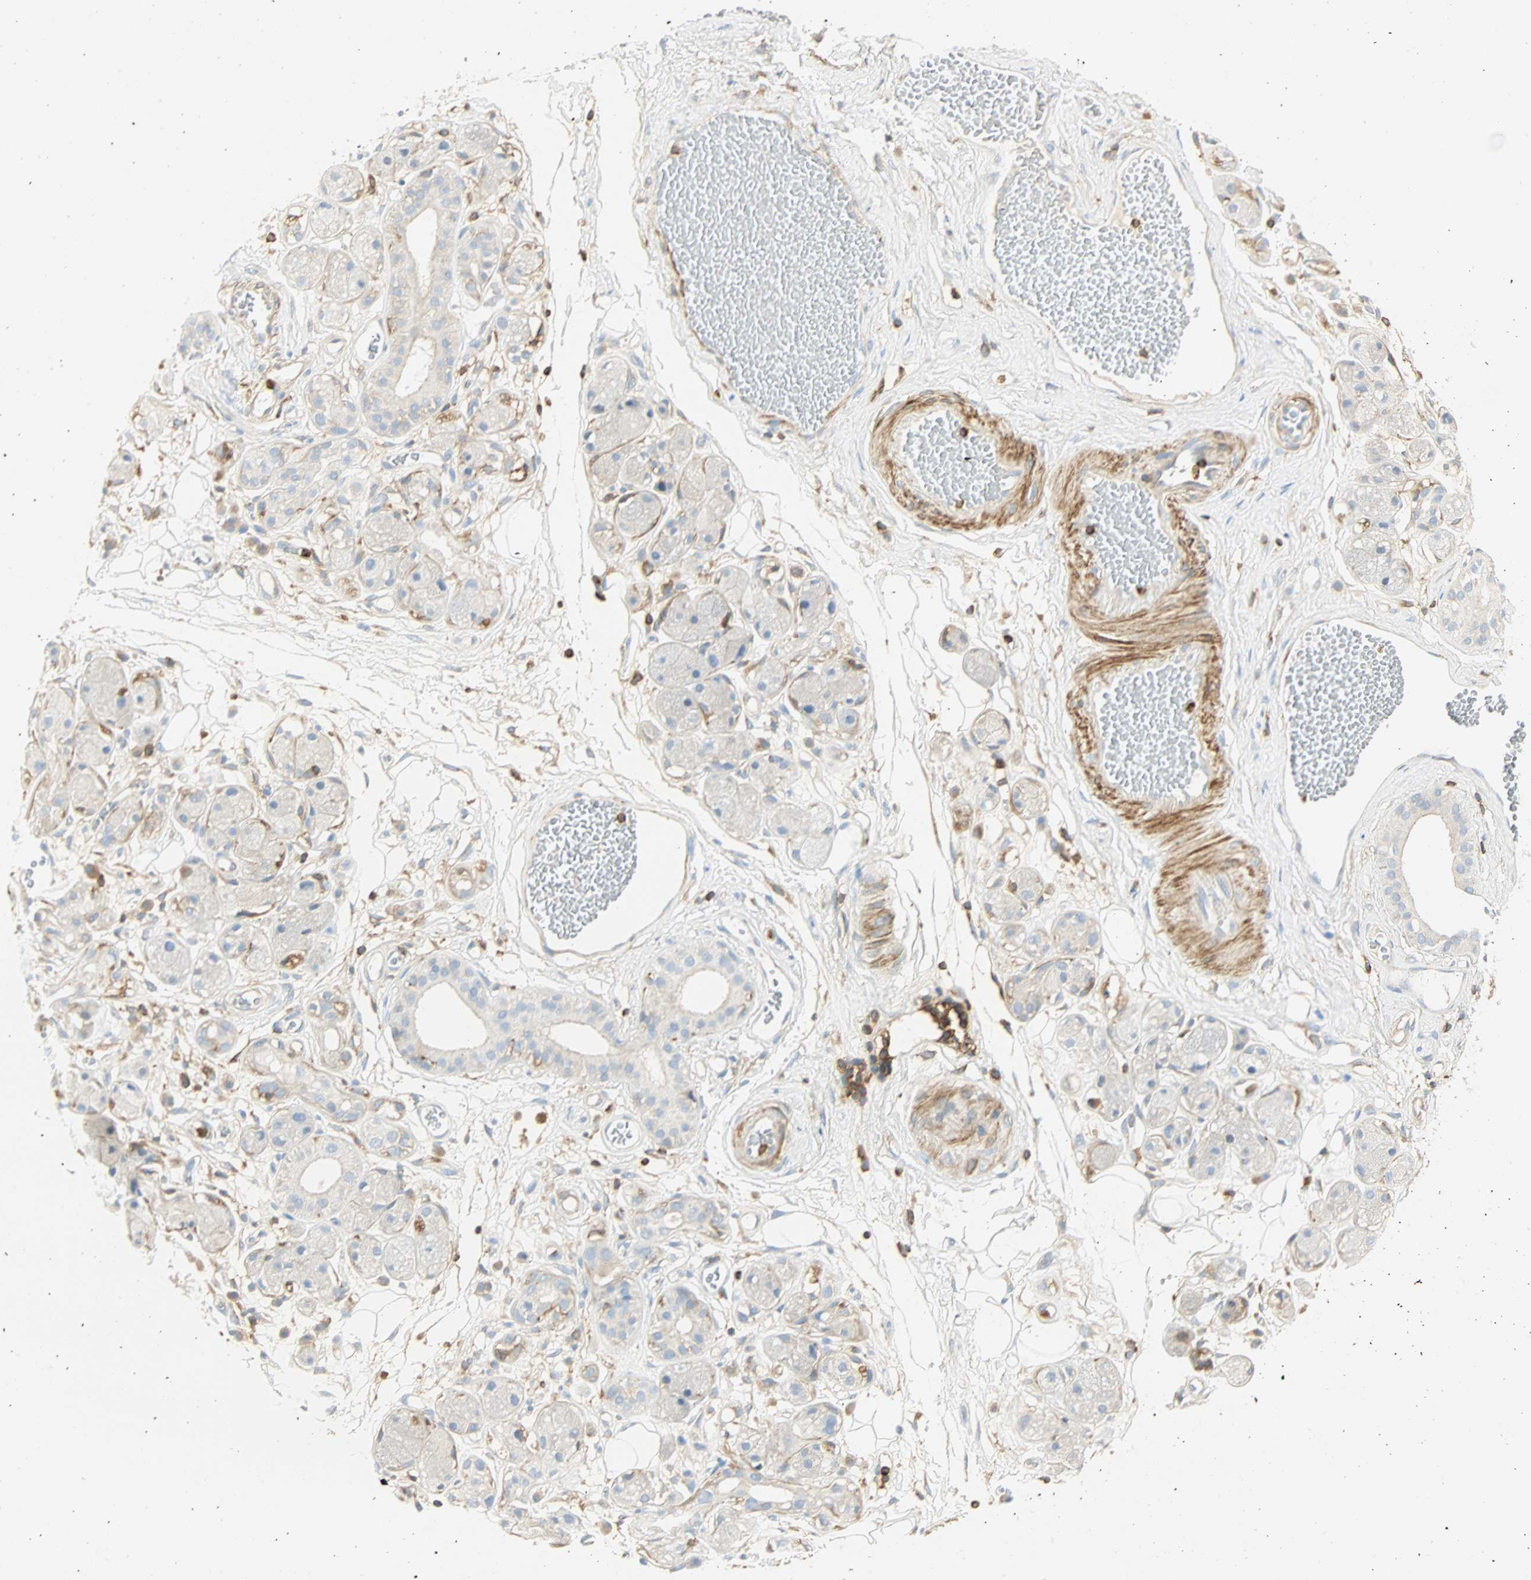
{"staining": {"intensity": "negative", "quantity": "none", "location": "none"}, "tissue": "adipose tissue", "cell_type": "Adipocytes", "image_type": "normal", "snomed": [{"axis": "morphology", "description": "Normal tissue, NOS"}, {"axis": "morphology", "description": "Inflammation, NOS"}, {"axis": "topography", "description": "Vascular tissue"}, {"axis": "topography", "description": "Salivary gland"}], "caption": "DAB immunohistochemical staining of unremarkable human adipose tissue displays no significant staining in adipocytes. (DAB immunohistochemistry (IHC), high magnification).", "gene": "FMNL1", "patient": {"sex": "female", "age": 75}}